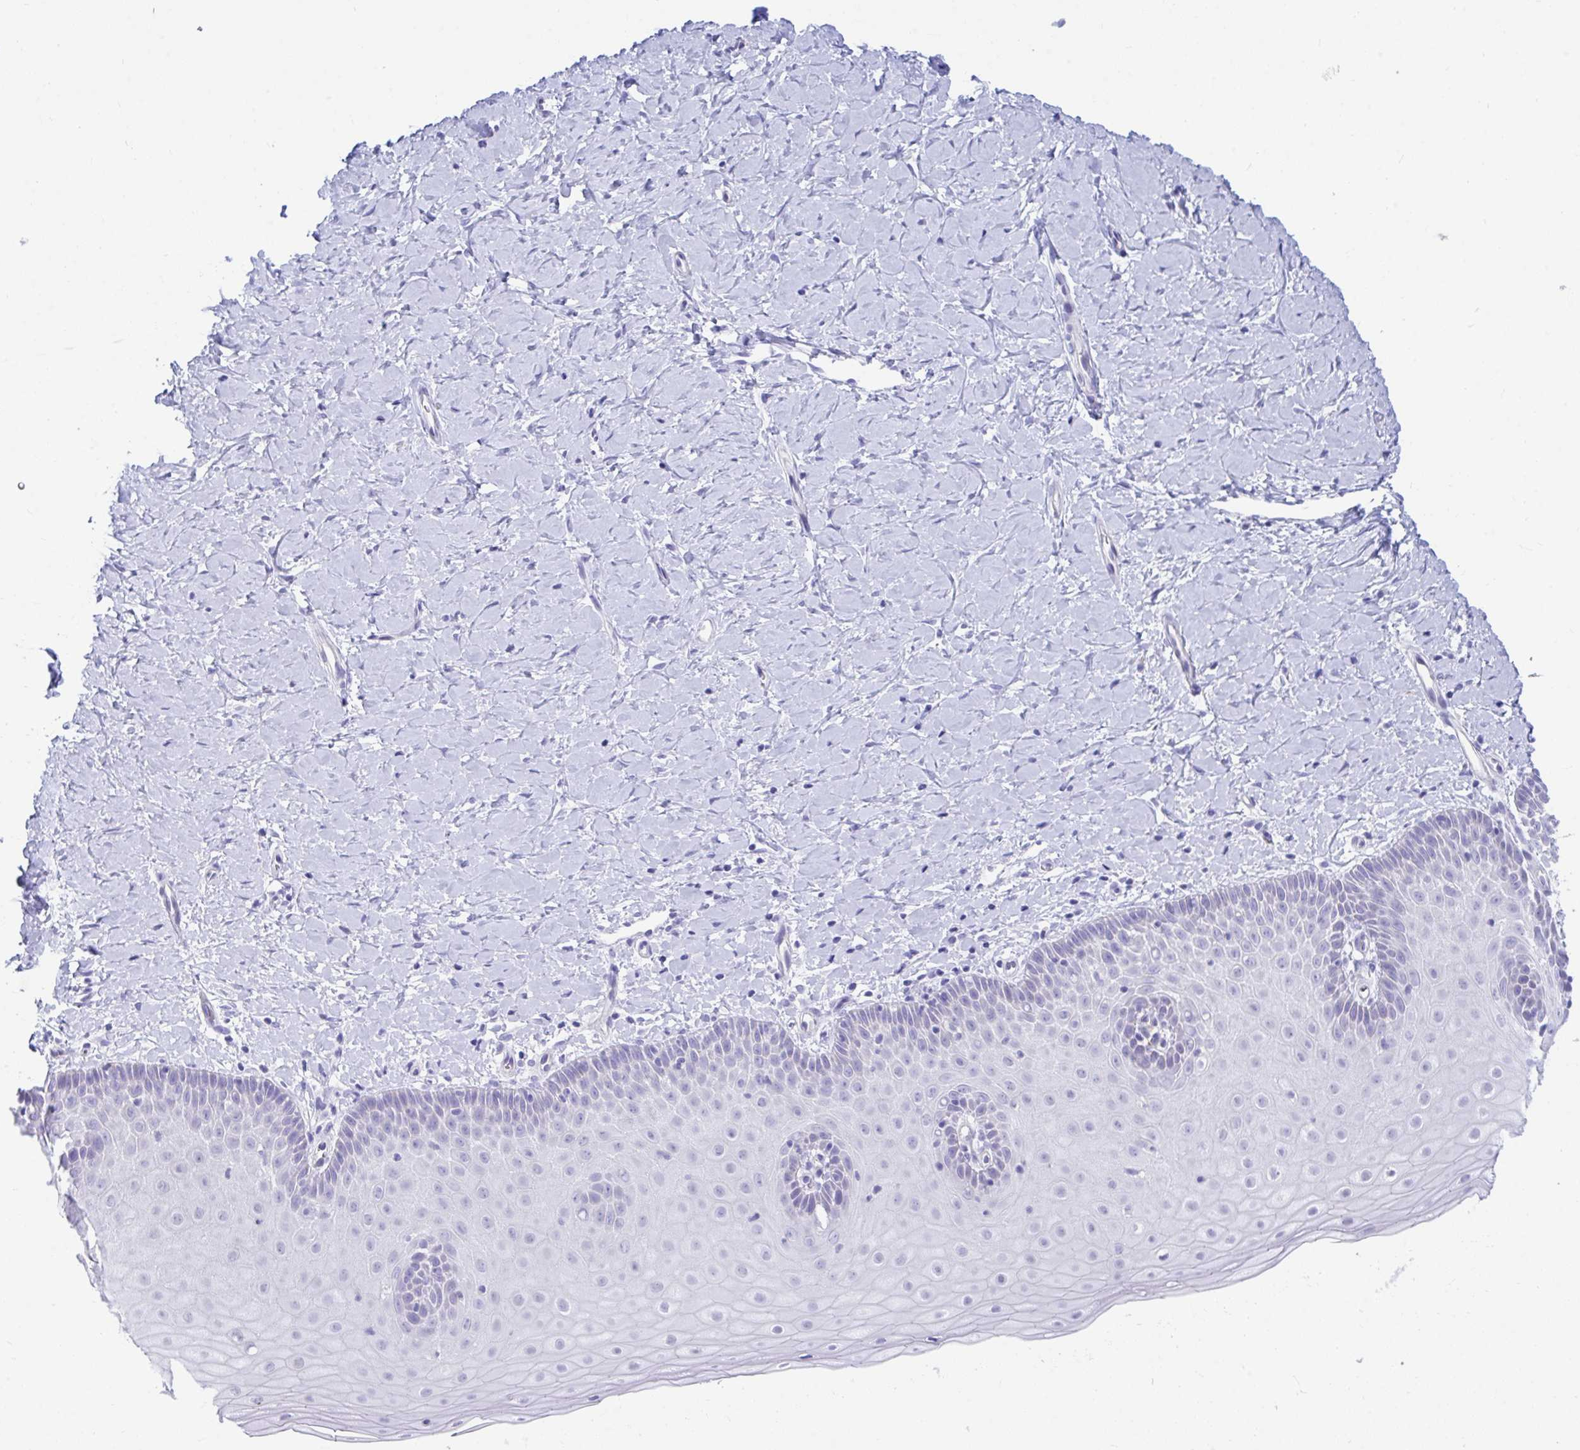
{"staining": {"intensity": "negative", "quantity": "none", "location": "none"}, "tissue": "cervix", "cell_type": "Squamous epithelial cells", "image_type": "normal", "snomed": [{"axis": "morphology", "description": "Normal tissue, NOS"}, {"axis": "topography", "description": "Cervix"}], "caption": "A high-resolution photomicrograph shows immunohistochemistry staining of unremarkable cervix, which displays no significant expression in squamous epithelial cells. The staining is performed using DAB brown chromogen with nuclei counter-stained in using hematoxylin.", "gene": "SHISA8", "patient": {"sex": "female", "age": 37}}